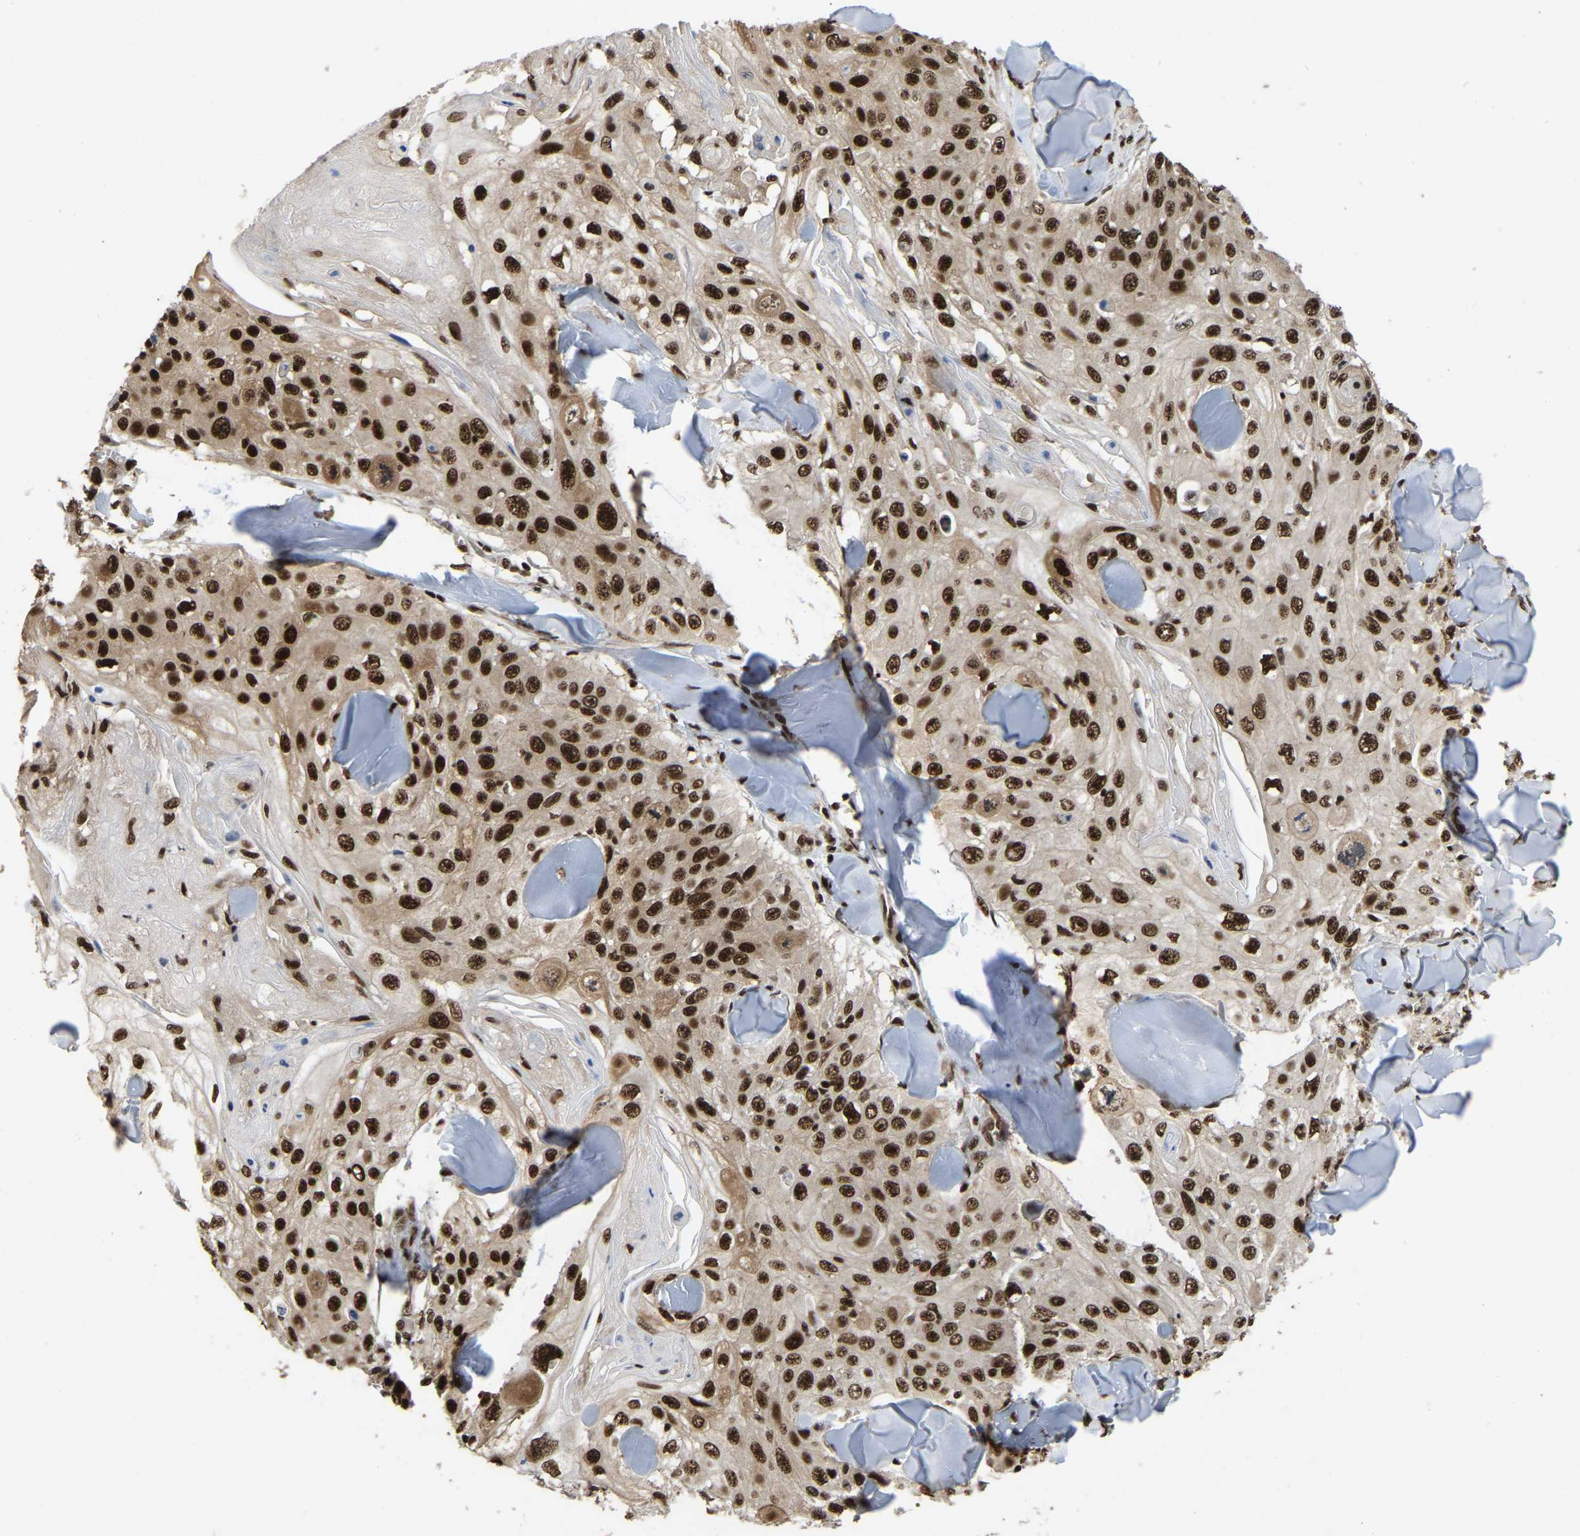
{"staining": {"intensity": "strong", "quantity": ">75%", "location": "nuclear"}, "tissue": "skin cancer", "cell_type": "Tumor cells", "image_type": "cancer", "snomed": [{"axis": "morphology", "description": "Squamous cell carcinoma, NOS"}, {"axis": "topography", "description": "Skin"}], "caption": "This is a micrograph of immunohistochemistry staining of skin cancer, which shows strong positivity in the nuclear of tumor cells.", "gene": "TBL1XR1", "patient": {"sex": "male", "age": 86}}